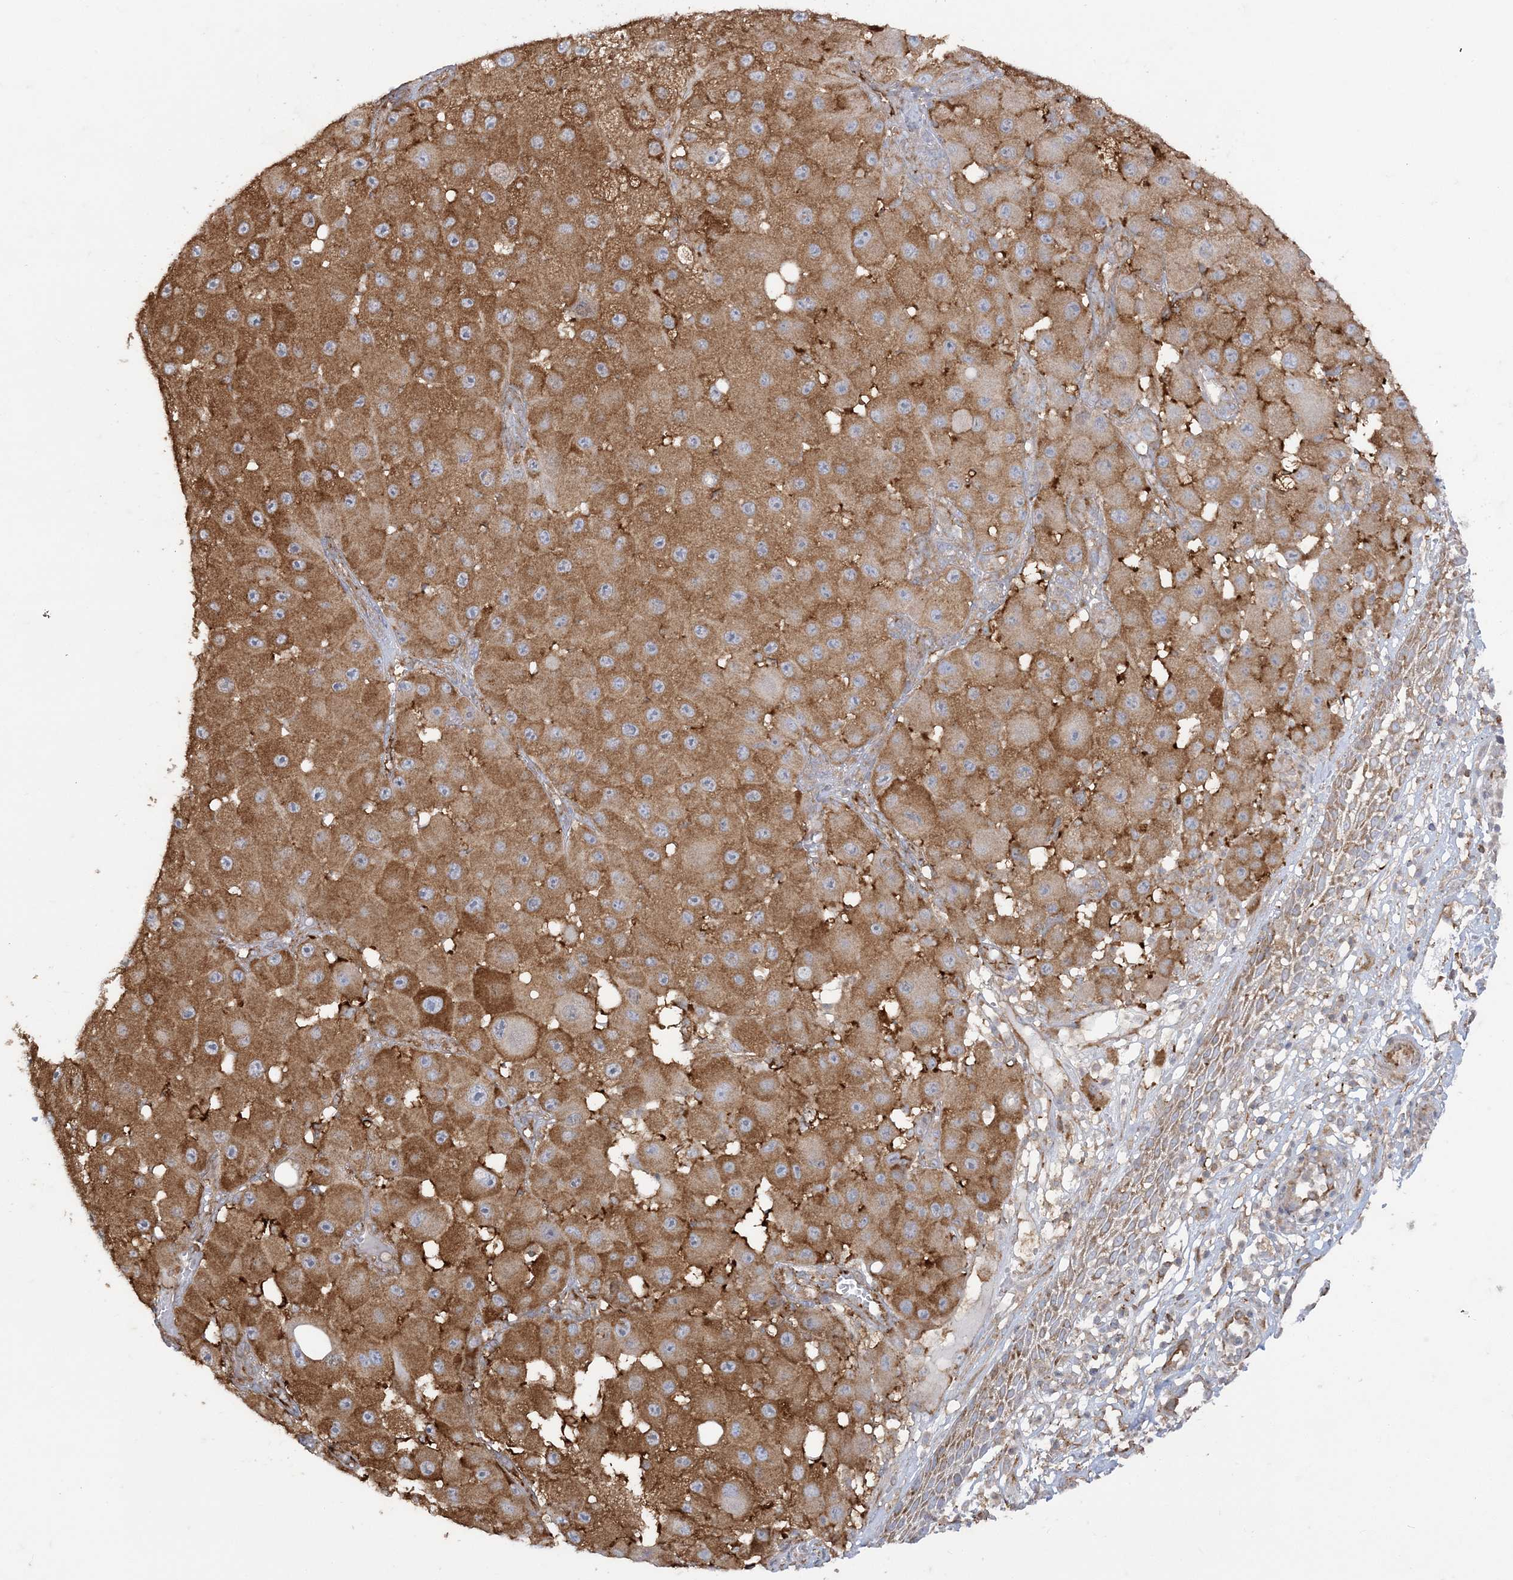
{"staining": {"intensity": "moderate", "quantity": ">75%", "location": "cytoplasmic/membranous"}, "tissue": "melanoma", "cell_type": "Tumor cells", "image_type": "cancer", "snomed": [{"axis": "morphology", "description": "Malignant melanoma, NOS"}, {"axis": "topography", "description": "Skin"}], "caption": "IHC image of malignant melanoma stained for a protein (brown), which exhibits medium levels of moderate cytoplasmic/membranous staining in approximately >75% of tumor cells.", "gene": "DERL3", "patient": {"sex": "female", "age": 81}}